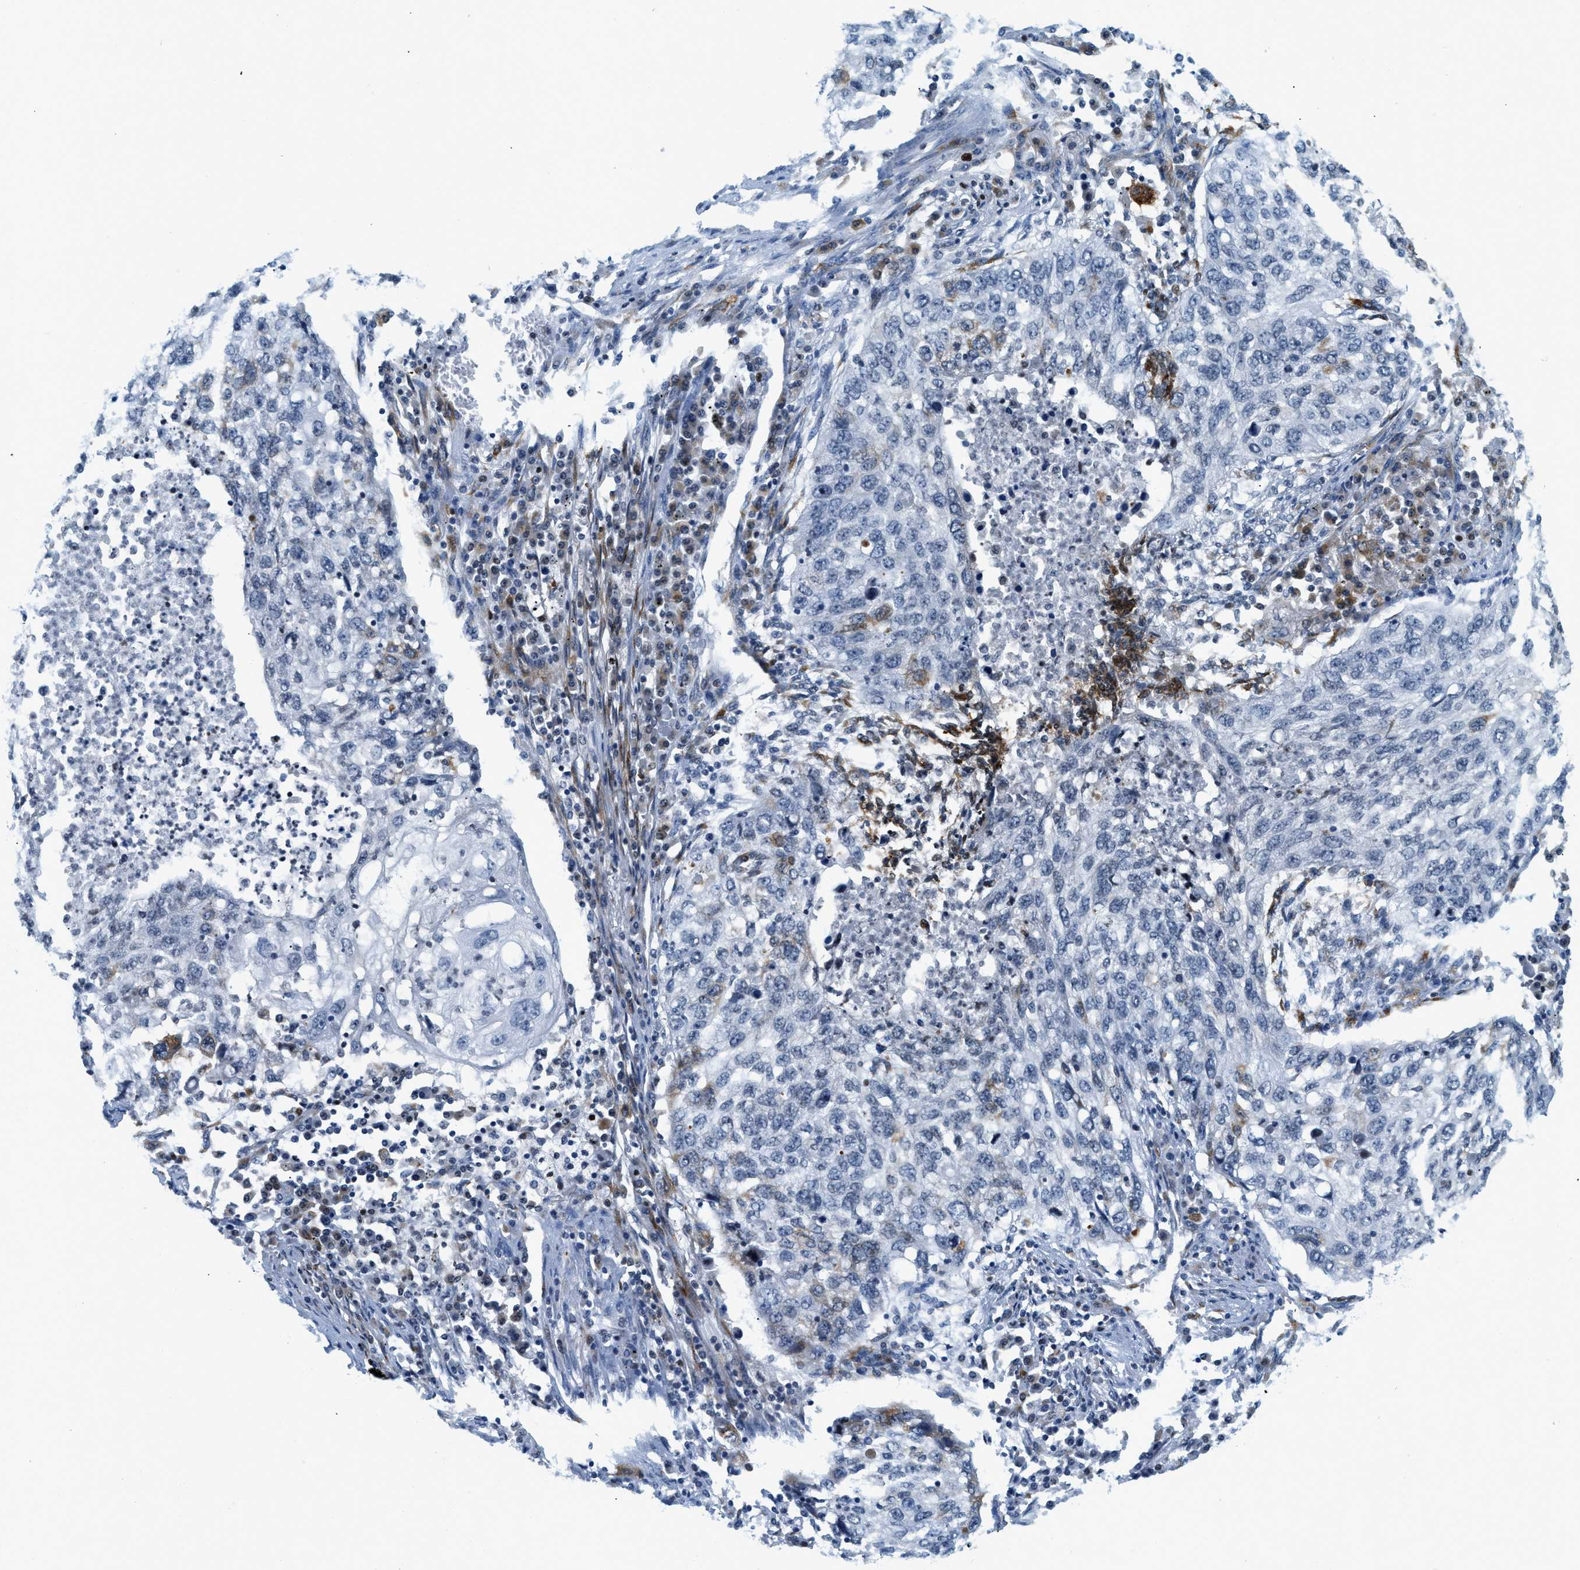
{"staining": {"intensity": "negative", "quantity": "none", "location": "none"}, "tissue": "lung cancer", "cell_type": "Tumor cells", "image_type": "cancer", "snomed": [{"axis": "morphology", "description": "Squamous cell carcinoma, NOS"}, {"axis": "topography", "description": "Lung"}], "caption": "This micrograph is of lung squamous cell carcinoma stained with IHC to label a protein in brown with the nuclei are counter-stained blue. There is no expression in tumor cells.", "gene": "UVRAG", "patient": {"sex": "female", "age": 63}}